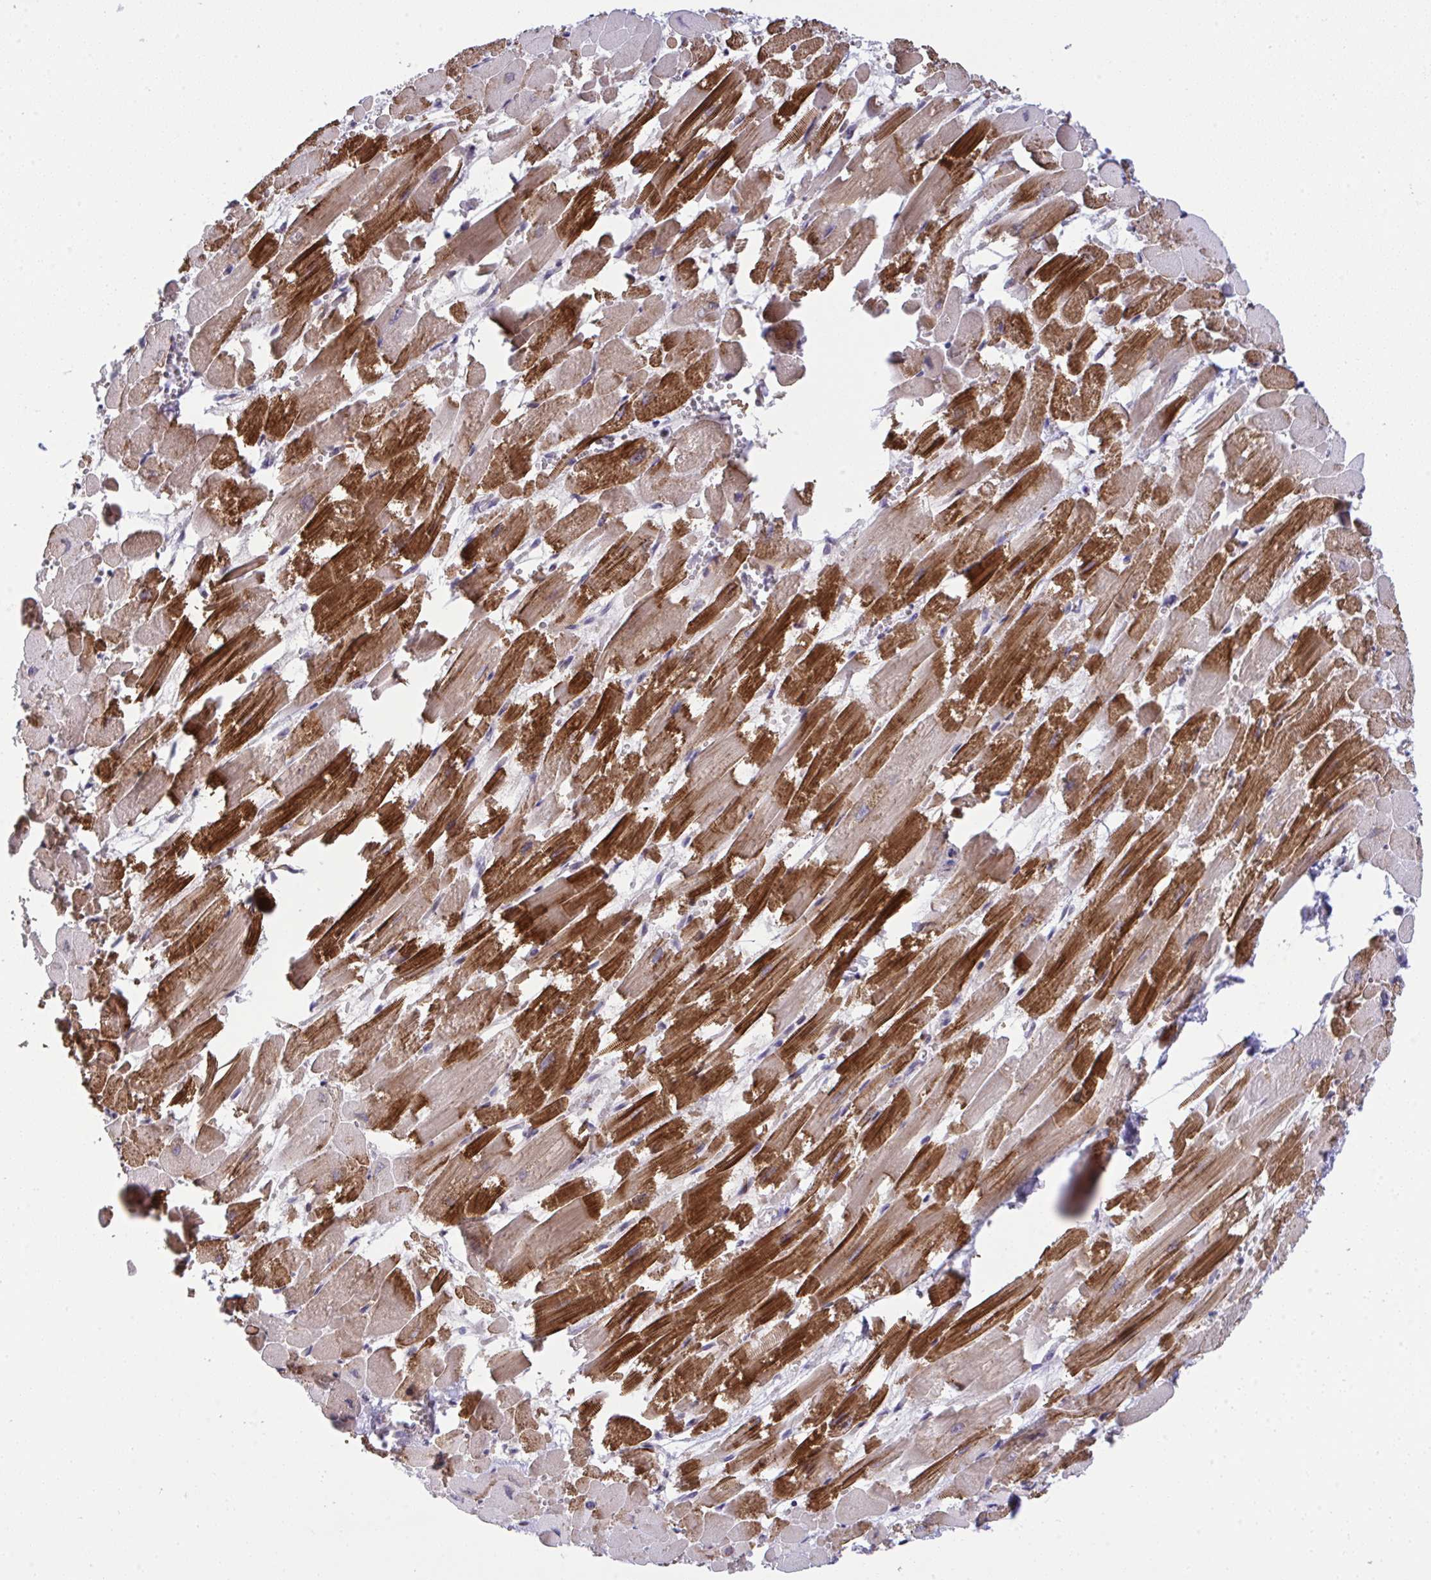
{"staining": {"intensity": "moderate", "quantity": ">75%", "location": "cytoplasmic/membranous"}, "tissue": "heart muscle", "cell_type": "Cardiomyocytes", "image_type": "normal", "snomed": [{"axis": "morphology", "description": "Normal tissue, NOS"}, {"axis": "topography", "description": "Heart"}], "caption": "Protein analysis of normal heart muscle shows moderate cytoplasmic/membranous positivity in approximately >75% of cardiomyocytes. (Brightfield microscopy of DAB IHC at high magnification).", "gene": "C9orf64", "patient": {"sex": "female", "age": 52}}